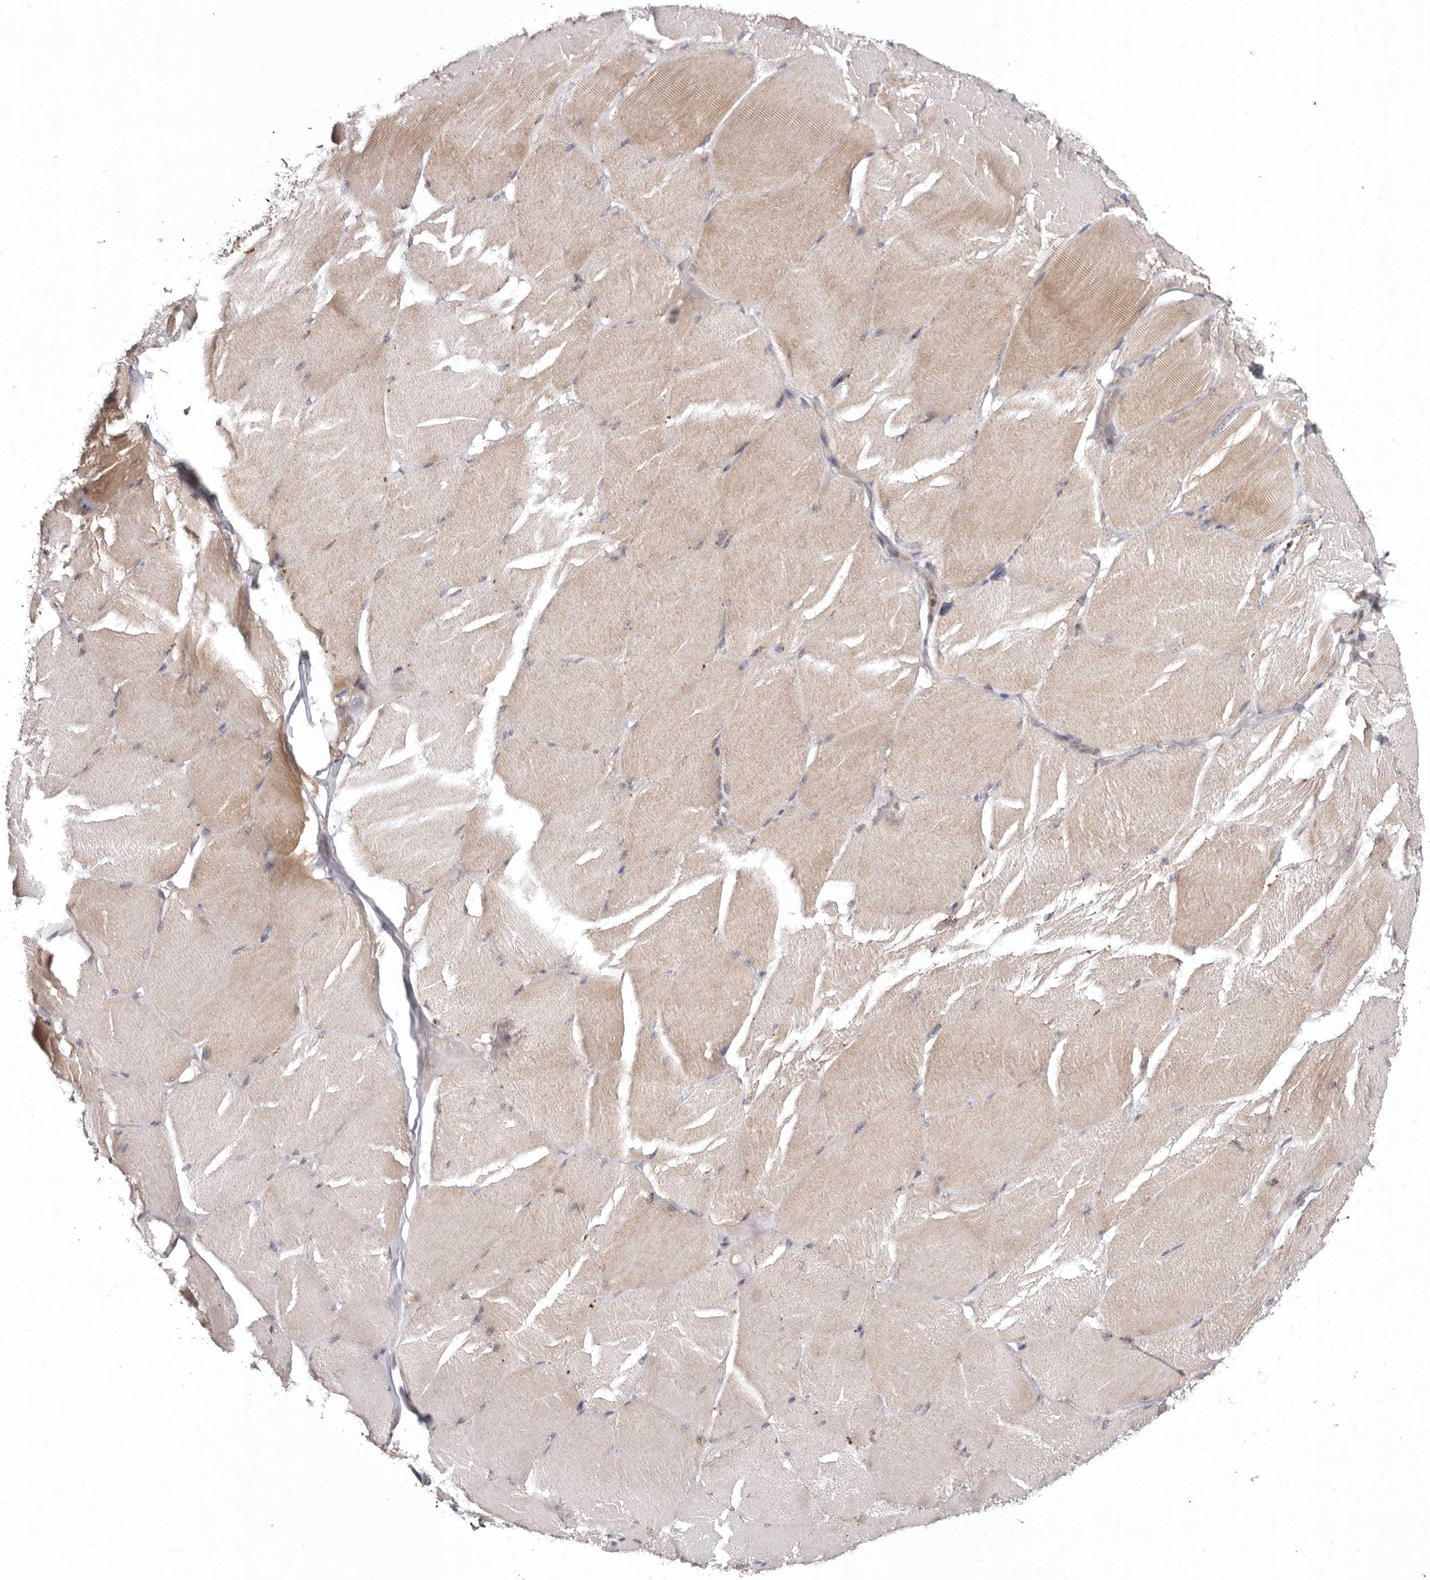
{"staining": {"intensity": "moderate", "quantity": "<25%", "location": "cytoplasmic/membranous"}, "tissue": "skeletal muscle", "cell_type": "Myocytes", "image_type": "normal", "snomed": [{"axis": "morphology", "description": "Normal tissue, NOS"}, {"axis": "topography", "description": "Skin"}, {"axis": "topography", "description": "Skeletal muscle"}], "caption": "Normal skeletal muscle exhibits moderate cytoplasmic/membranous expression in about <25% of myocytes.", "gene": "TMUB1", "patient": {"sex": "male", "age": 83}}